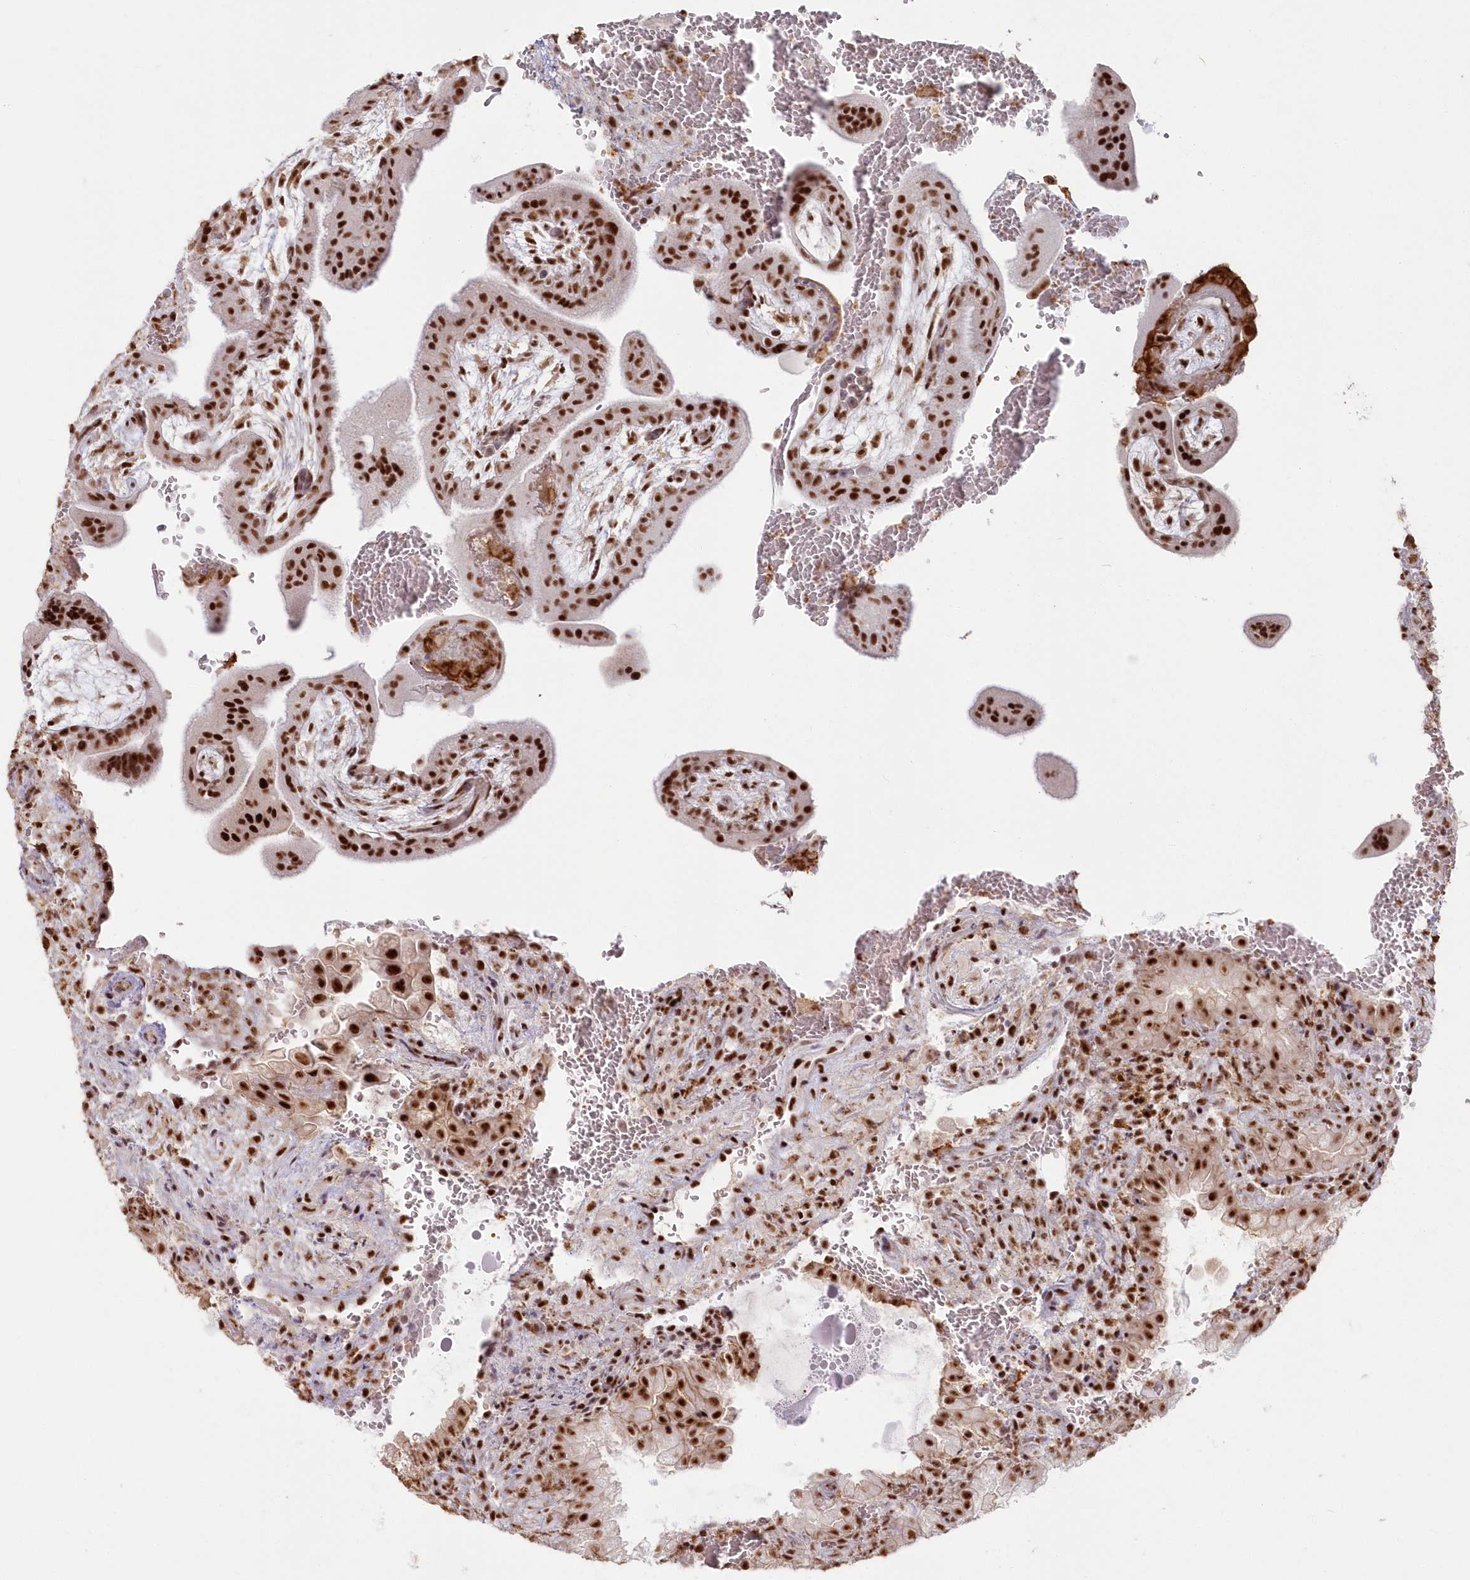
{"staining": {"intensity": "moderate", "quantity": ">75%", "location": "cytoplasmic/membranous,nuclear"}, "tissue": "placenta", "cell_type": "Decidual cells", "image_type": "normal", "snomed": [{"axis": "morphology", "description": "Normal tissue, NOS"}, {"axis": "topography", "description": "Placenta"}], "caption": "Protein positivity by IHC displays moderate cytoplasmic/membranous,nuclear expression in approximately >75% of decidual cells in benign placenta. (brown staining indicates protein expression, while blue staining denotes nuclei).", "gene": "DDX46", "patient": {"sex": "female", "age": 35}}